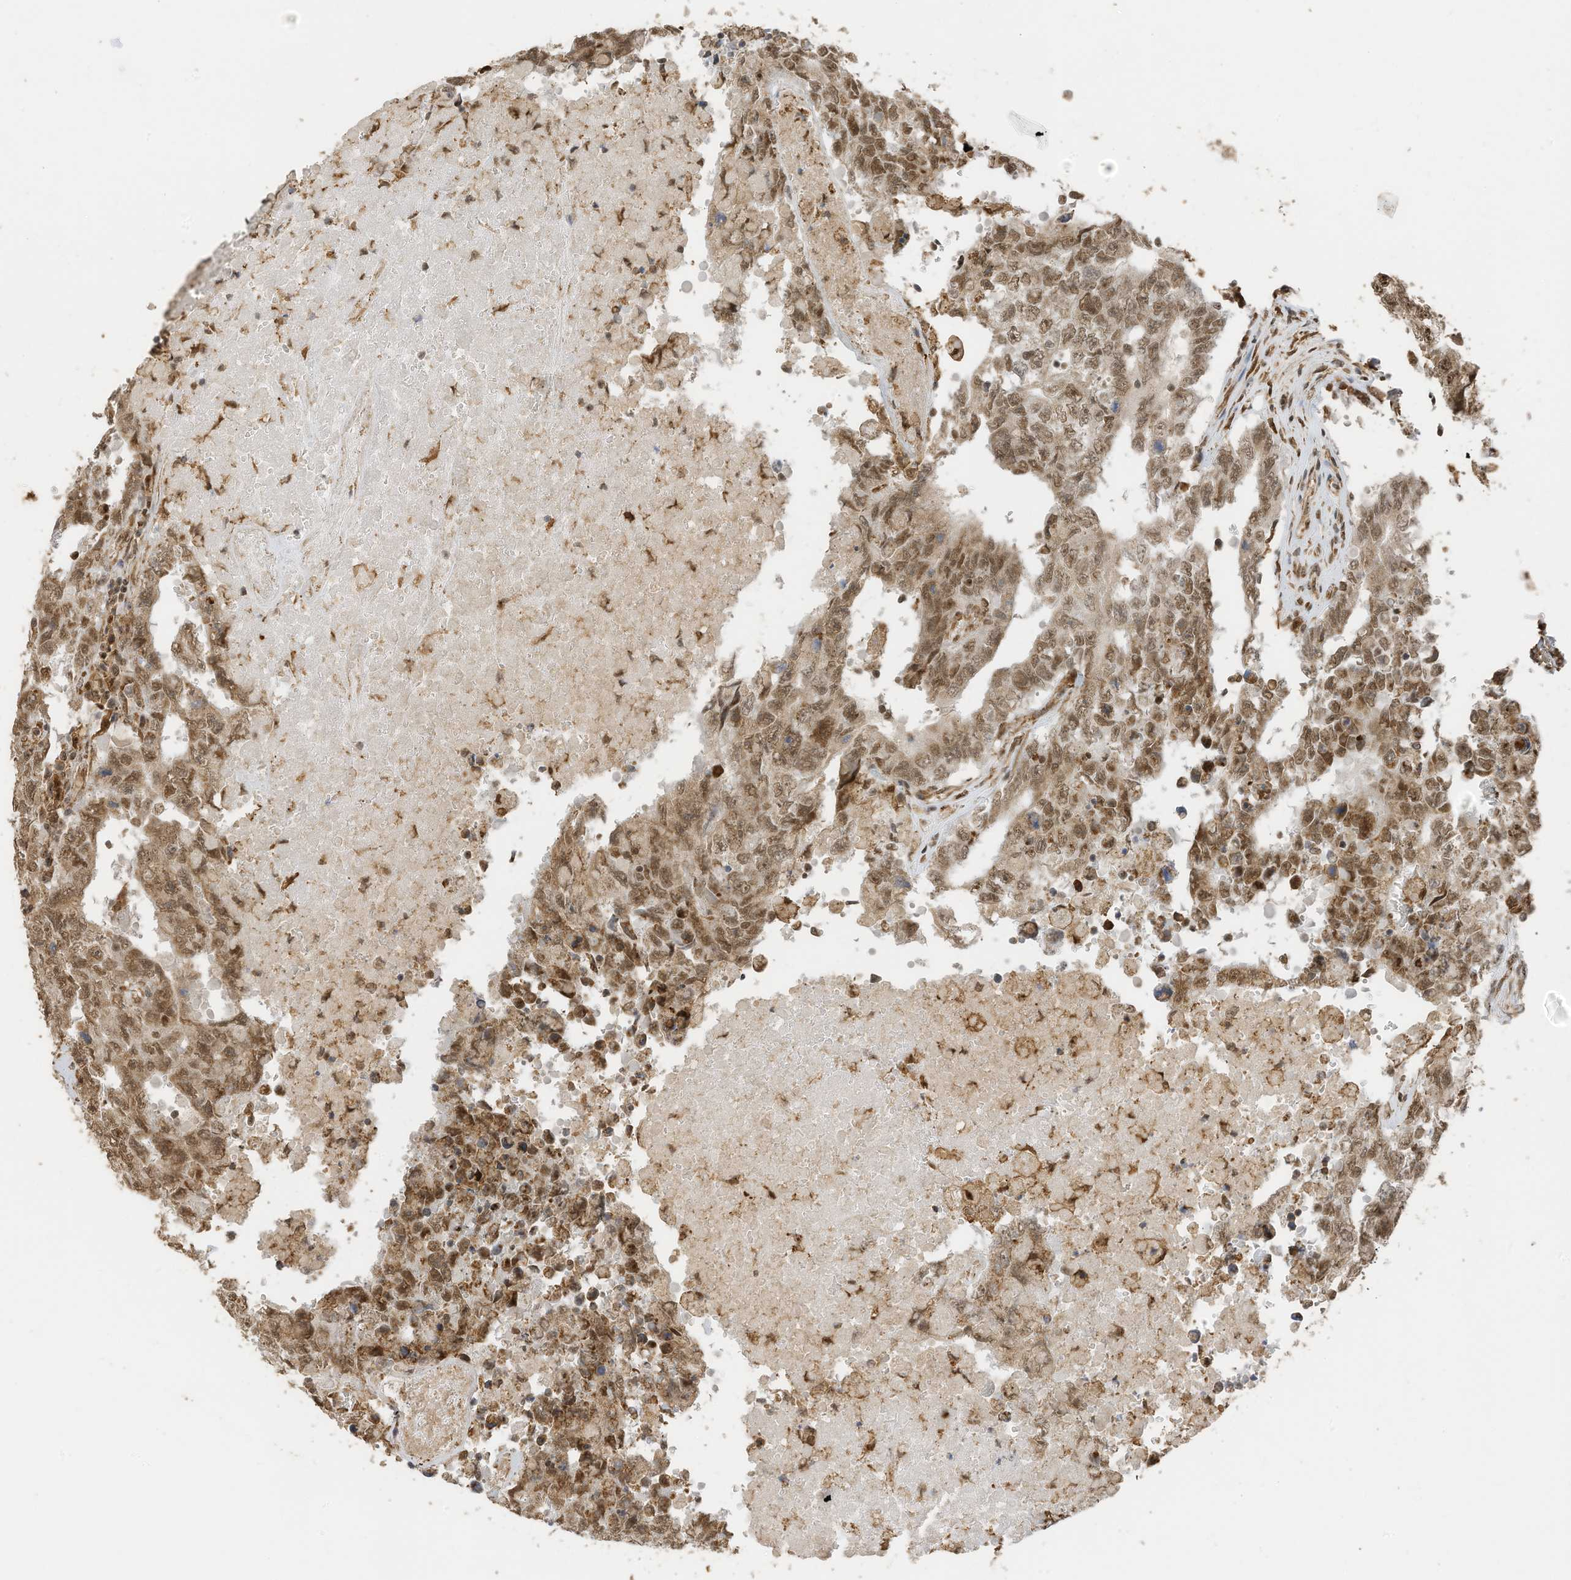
{"staining": {"intensity": "moderate", "quantity": ">75%", "location": "cytoplasmic/membranous,nuclear"}, "tissue": "testis cancer", "cell_type": "Tumor cells", "image_type": "cancer", "snomed": [{"axis": "morphology", "description": "Carcinoma, Embryonal, NOS"}, {"axis": "topography", "description": "Testis"}], "caption": "Immunohistochemical staining of human testis cancer shows medium levels of moderate cytoplasmic/membranous and nuclear protein staining in approximately >75% of tumor cells.", "gene": "ERLEC1", "patient": {"sex": "male", "age": 26}}